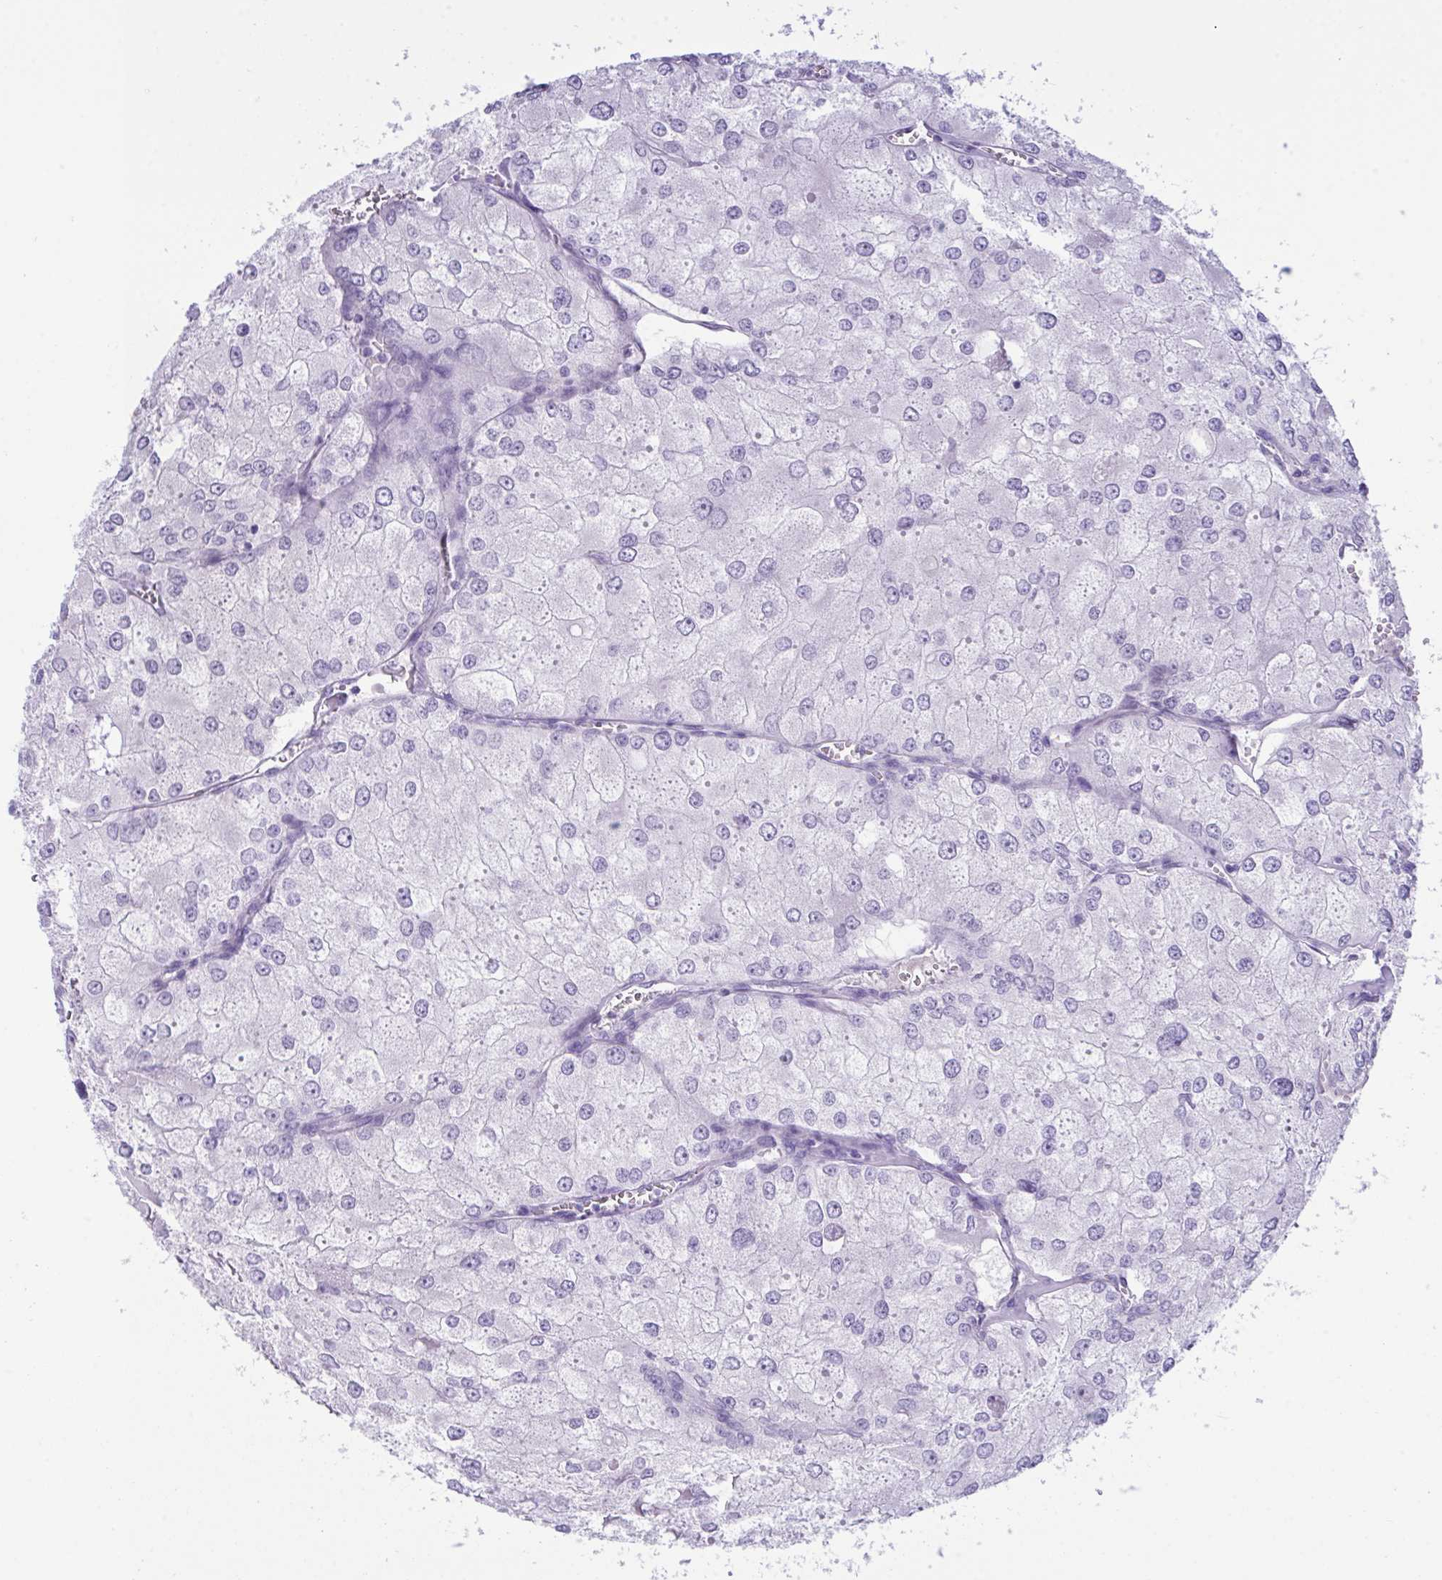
{"staining": {"intensity": "negative", "quantity": "none", "location": "none"}, "tissue": "renal cancer", "cell_type": "Tumor cells", "image_type": "cancer", "snomed": [{"axis": "morphology", "description": "Adenocarcinoma, NOS"}, {"axis": "topography", "description": "Kidney"}], "caption": "IHC of renal cancer demonstrates no positivity in tumor cells.", "gene": "GLB1L2", "patient": {"sex": "female", "age": 70}}